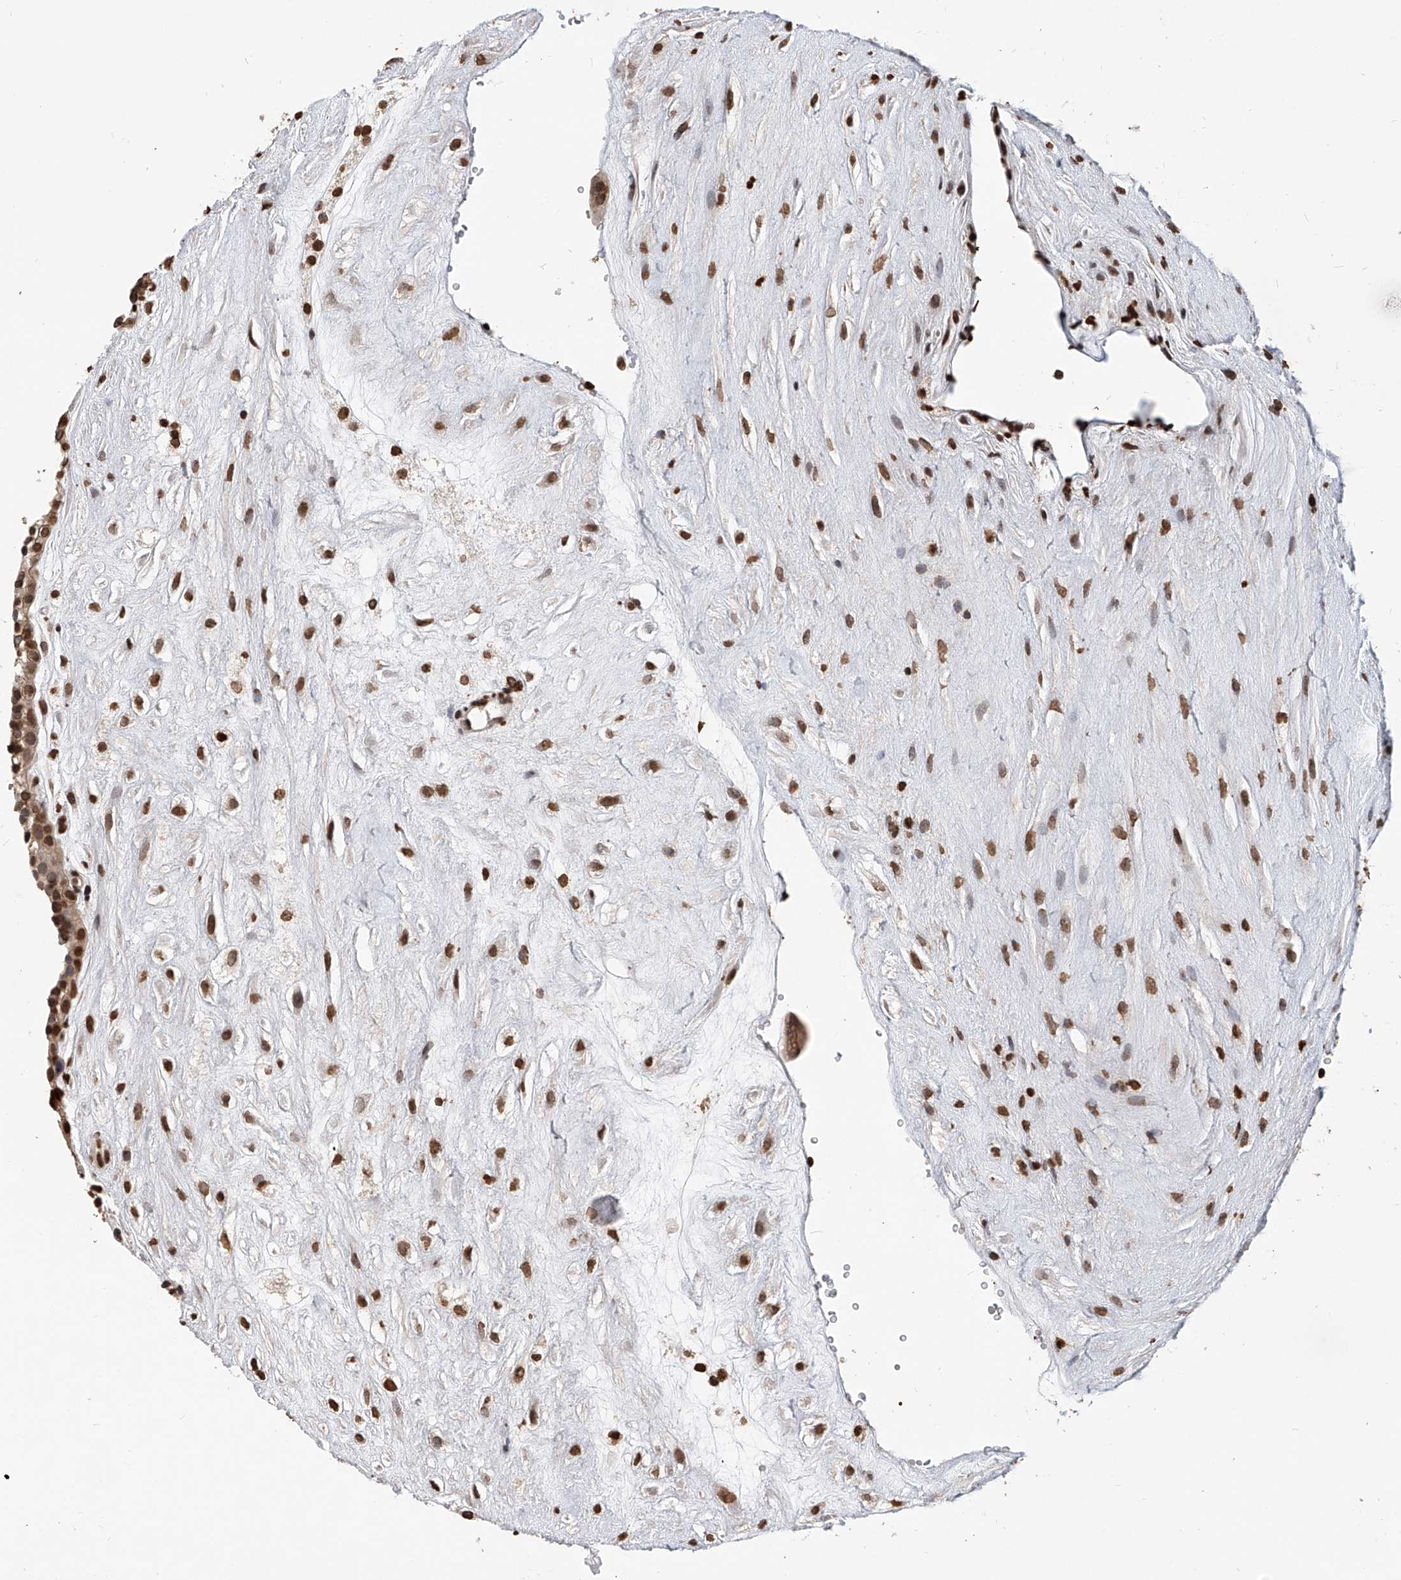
{"staining": {"intensity": "moderate", "quantity": ">75%", "location": "nuclear"}, "tissue": "placenta", "cell_type": "Decidual cells", "image_type": "normal", "snomed": [{"axis": "morphology", "description": "Normal tissue, NOS"}, {"axis": "topography", "description": "Placenta"}], "caption": "The micrograph exhibits immunohistochemical staining of unremarkable placenta. There is moderate nuclear expression is present in about >75% of decidual cells.", "gene": "CFAP410", "patient": {"sex": "female", "age": 18}}